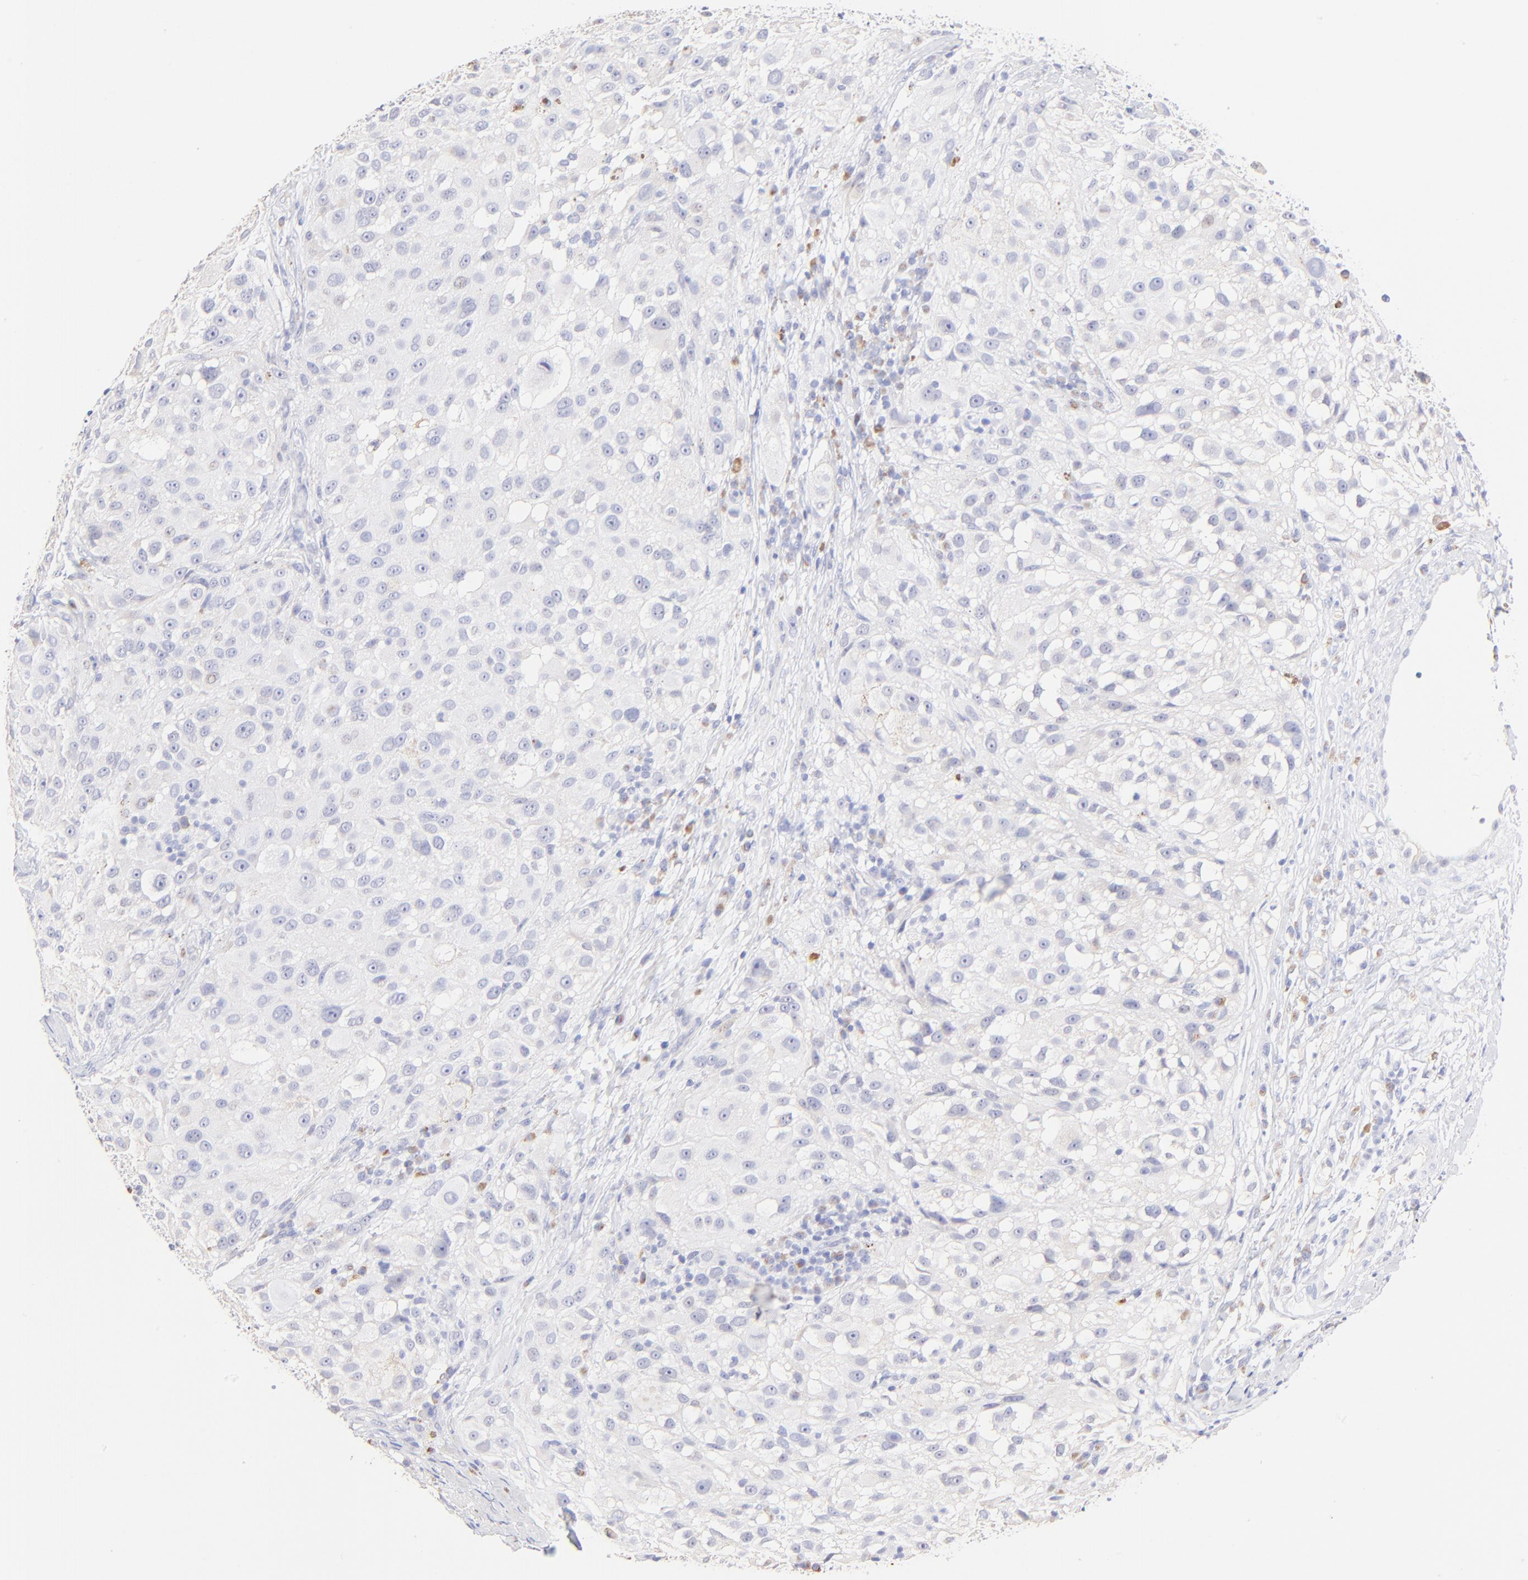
{"staining": {"intensity": "negative", "quantity": "none", "location": "none"}, "tissue": "melanoma", "cell_type": "Tumor cells", "image_type": "cancer", "snomed": [{"axis": "morphology", "description": "Necrosis, NOS"}, {"axis": "morphology", "description": "Malignant melanoma, NOS"}, {"axis": "topography", "description": "Skin"}], "caption": "IHC image of human malignant melanoma stained for a protein (brown), which exhibits no positivity in tumor cells. The staining is performed using DAB (3,3'-diaminobenzidine) brown chromogen with nuclei counter-stained in using hematoxylin.", "gene": "ASB9", "patient": {"sex": "female", "age": 87}}